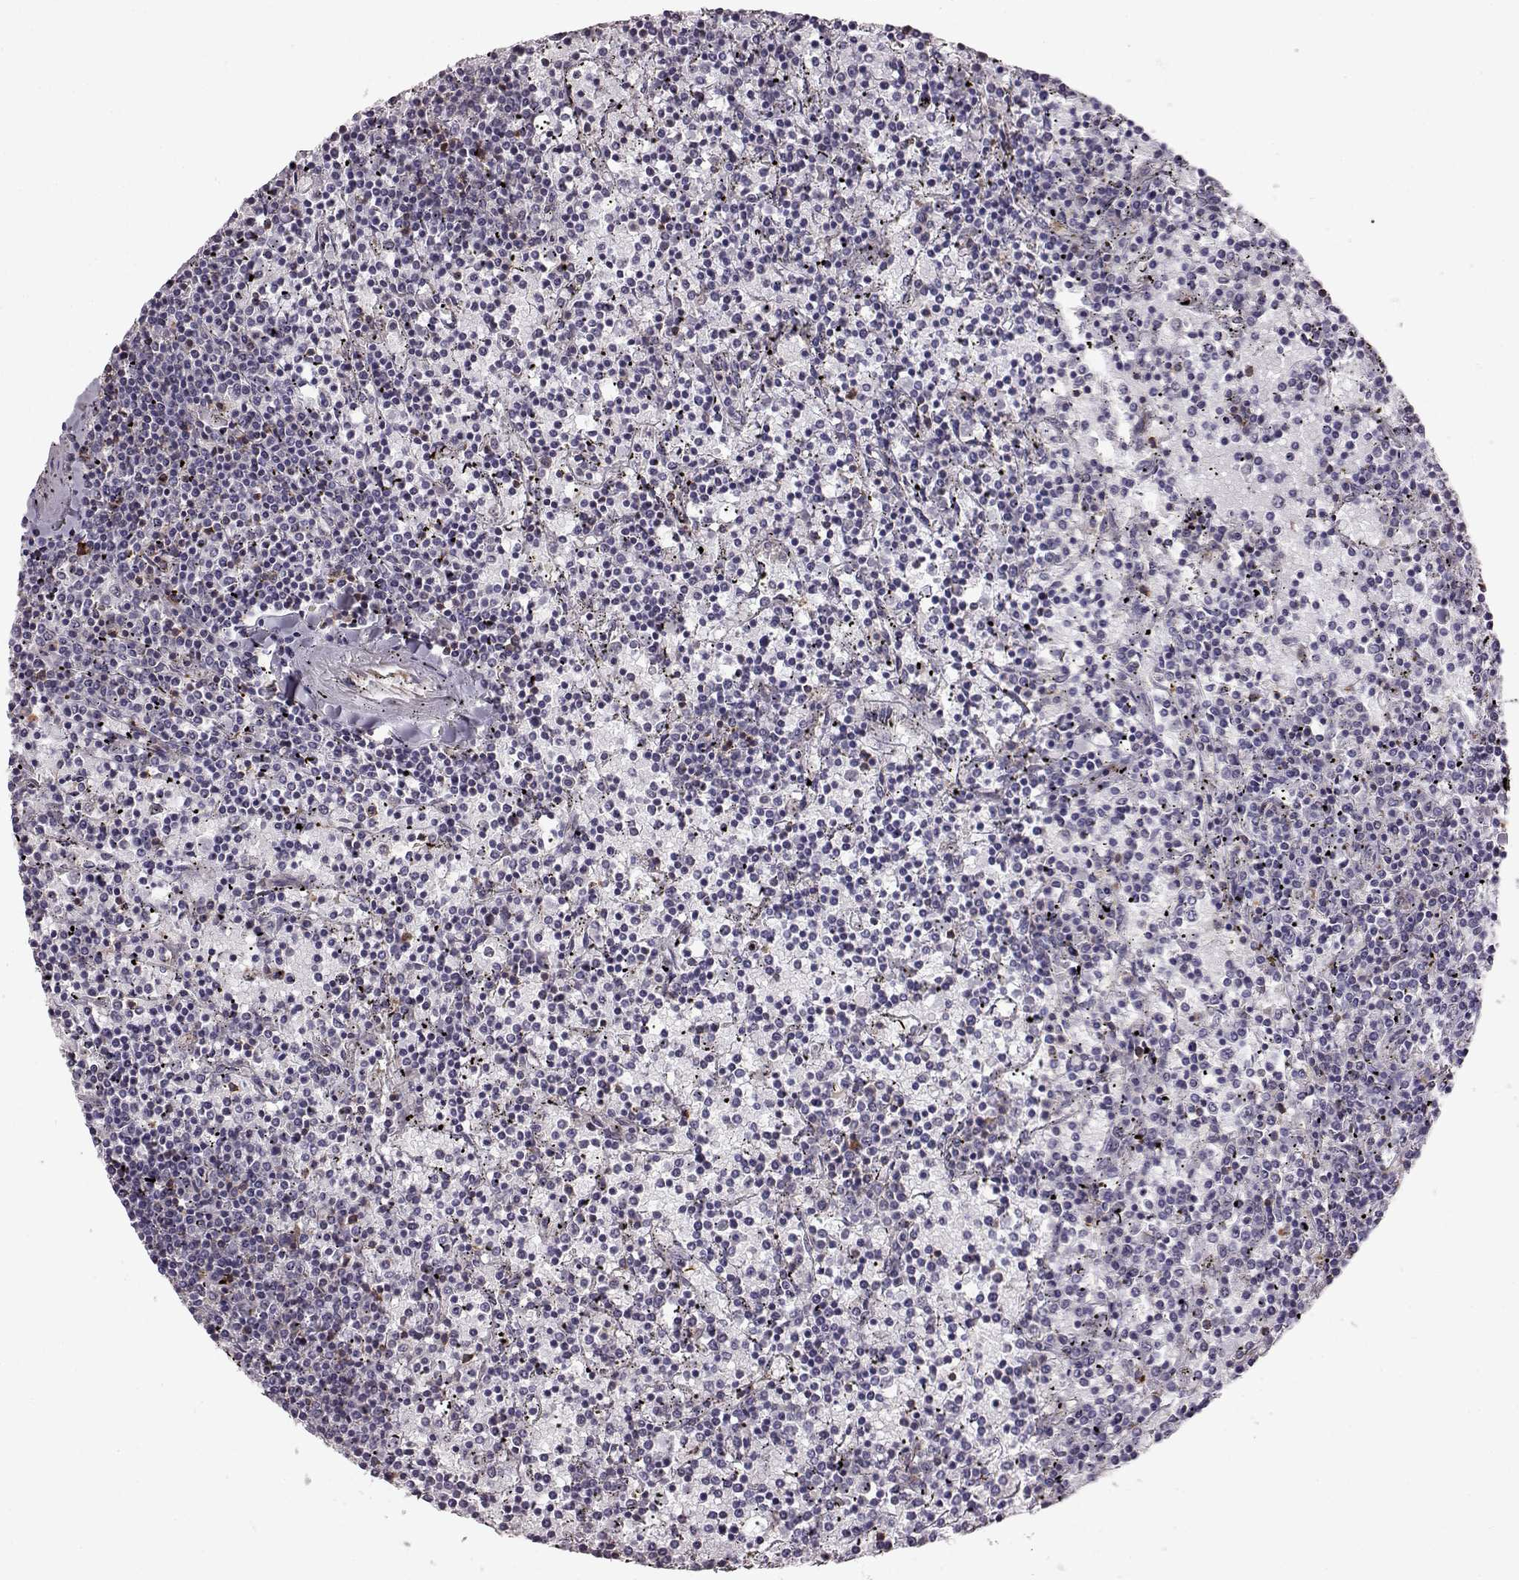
{"staining": {"intensity": "negative", "quantity": "none", "location": "none"}, "tissue": "lymphoma", "cell_type": "Tumor cells", "image_type": "cancer", "snomed": [{"axis": "morphology", "description": "Malignant lymphoma, non-Hodgkin's type, Low grade"}, {"axis": "topography", "description": "Spleen"}], "caption": "An IHC micrograph of malignant lymphoma, non-Hodgkin's type (low-grade) is shown. There is no staining in tumor cells of malignant lymphoma, non-Hodgkin's type (low-grade).", "gene": "ADGRG2", "patient": {"sex": "female", "age": 77}}